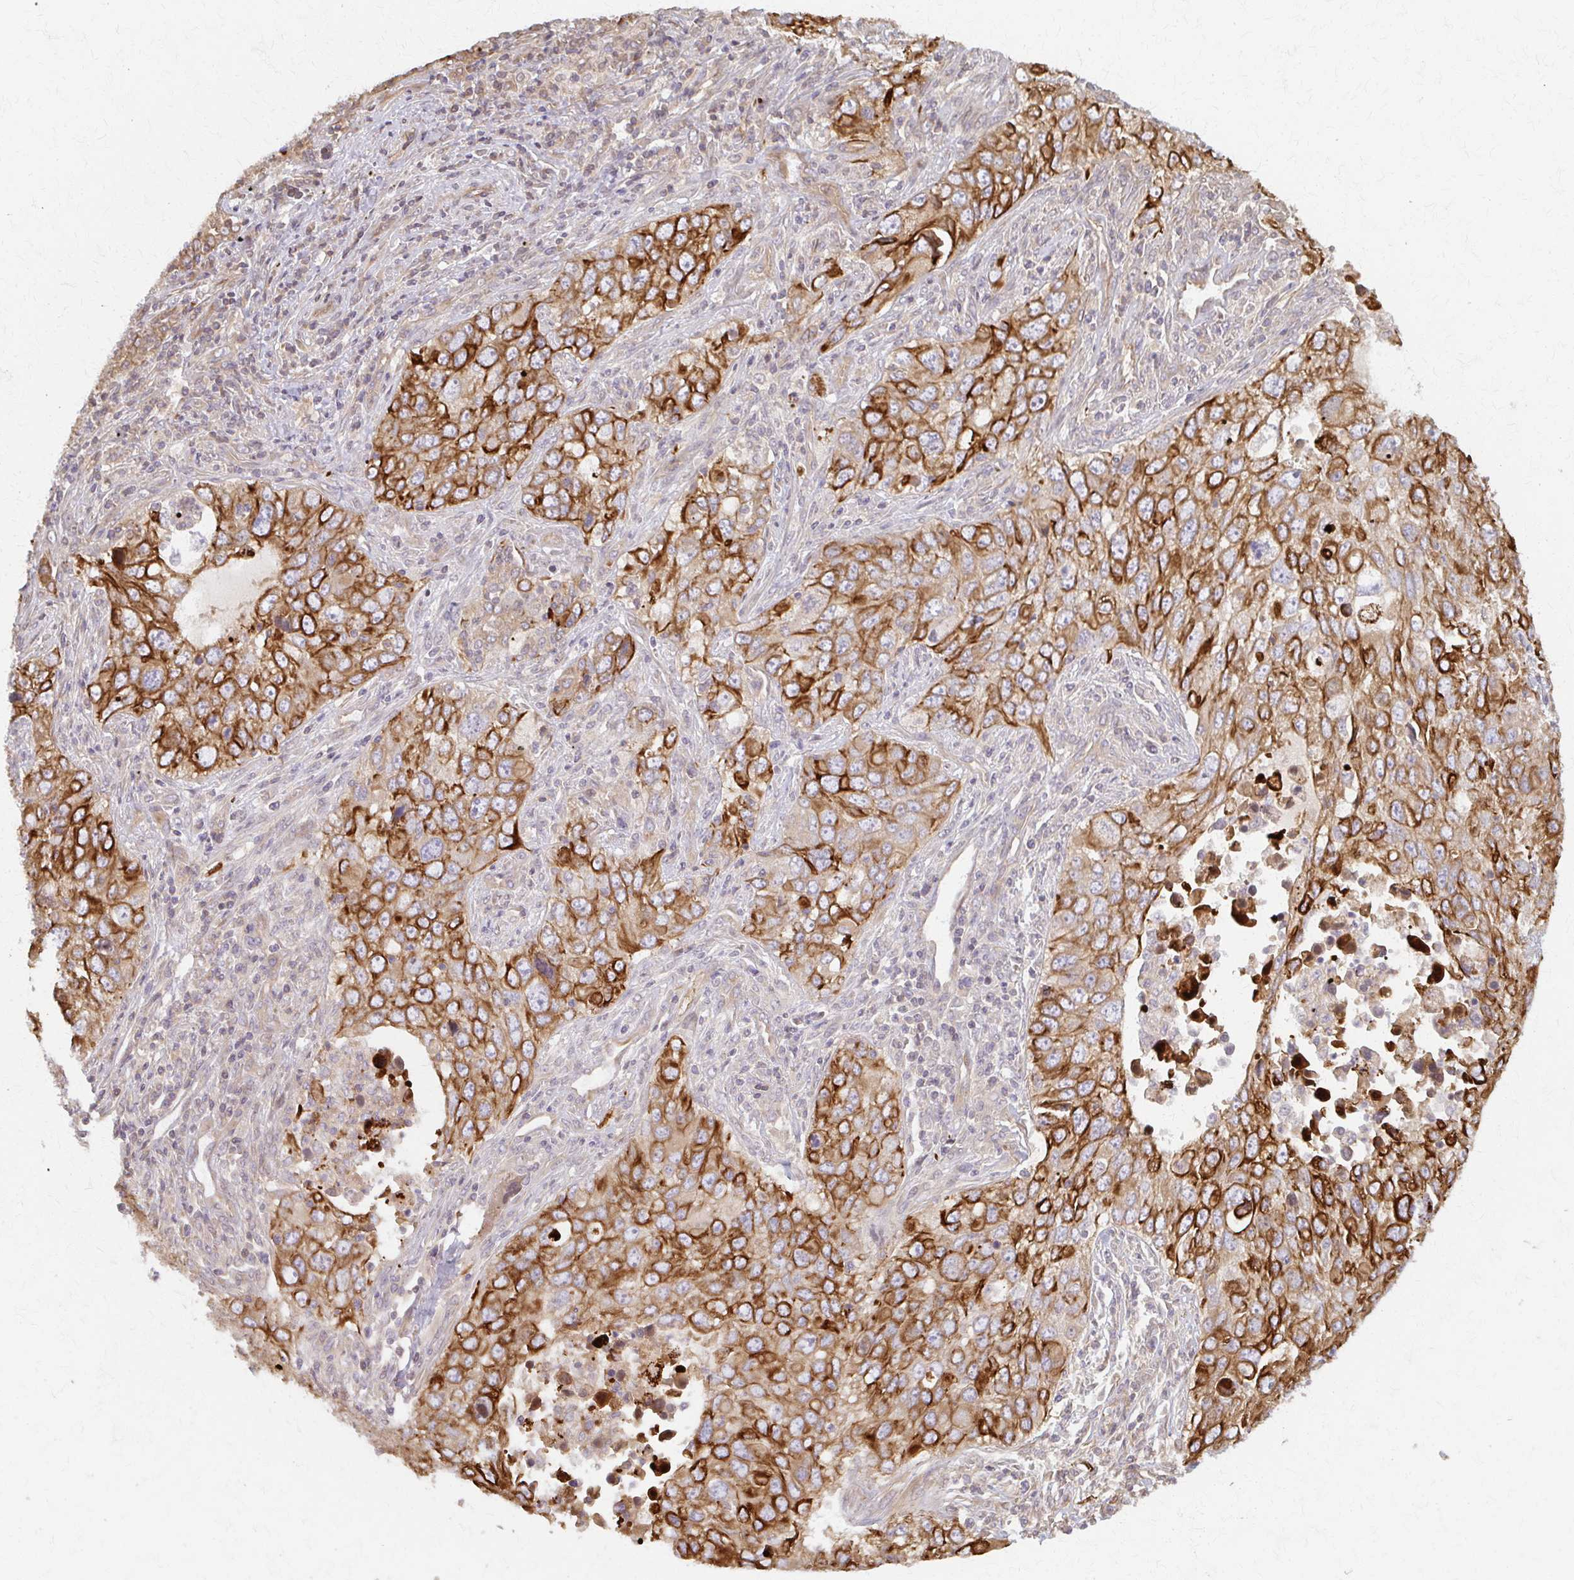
{"staining": {"intensity": "strong", "quantity": ">75%", "location": "cytoplasmic/membranous"}, "tissue": "lung cancer", "cell_type": "Tumor cells", "image_type": "cancer", "snomed": [{"axis": "morphology", "description": "Adenocarcinoma, NOS"}, {"axis": "morphology", "description": "Adenocarcinoma, metastatic, NOS"}, {"axis": "topography", "description": "Lymph node"}, {"axis": "topography", "description": "Lung"}], "caption": "Protein analysis of lung cancer (metastatic adenocarcinoma) tissue reveals strong cytoplasmic/membranous expression in about >75% of tumor cells. (brown staining indicates protein expression, while blue staining denotes nuclei).", "gene": "ARHGAP35", "patient": {"sex": "female", "age": 42}}